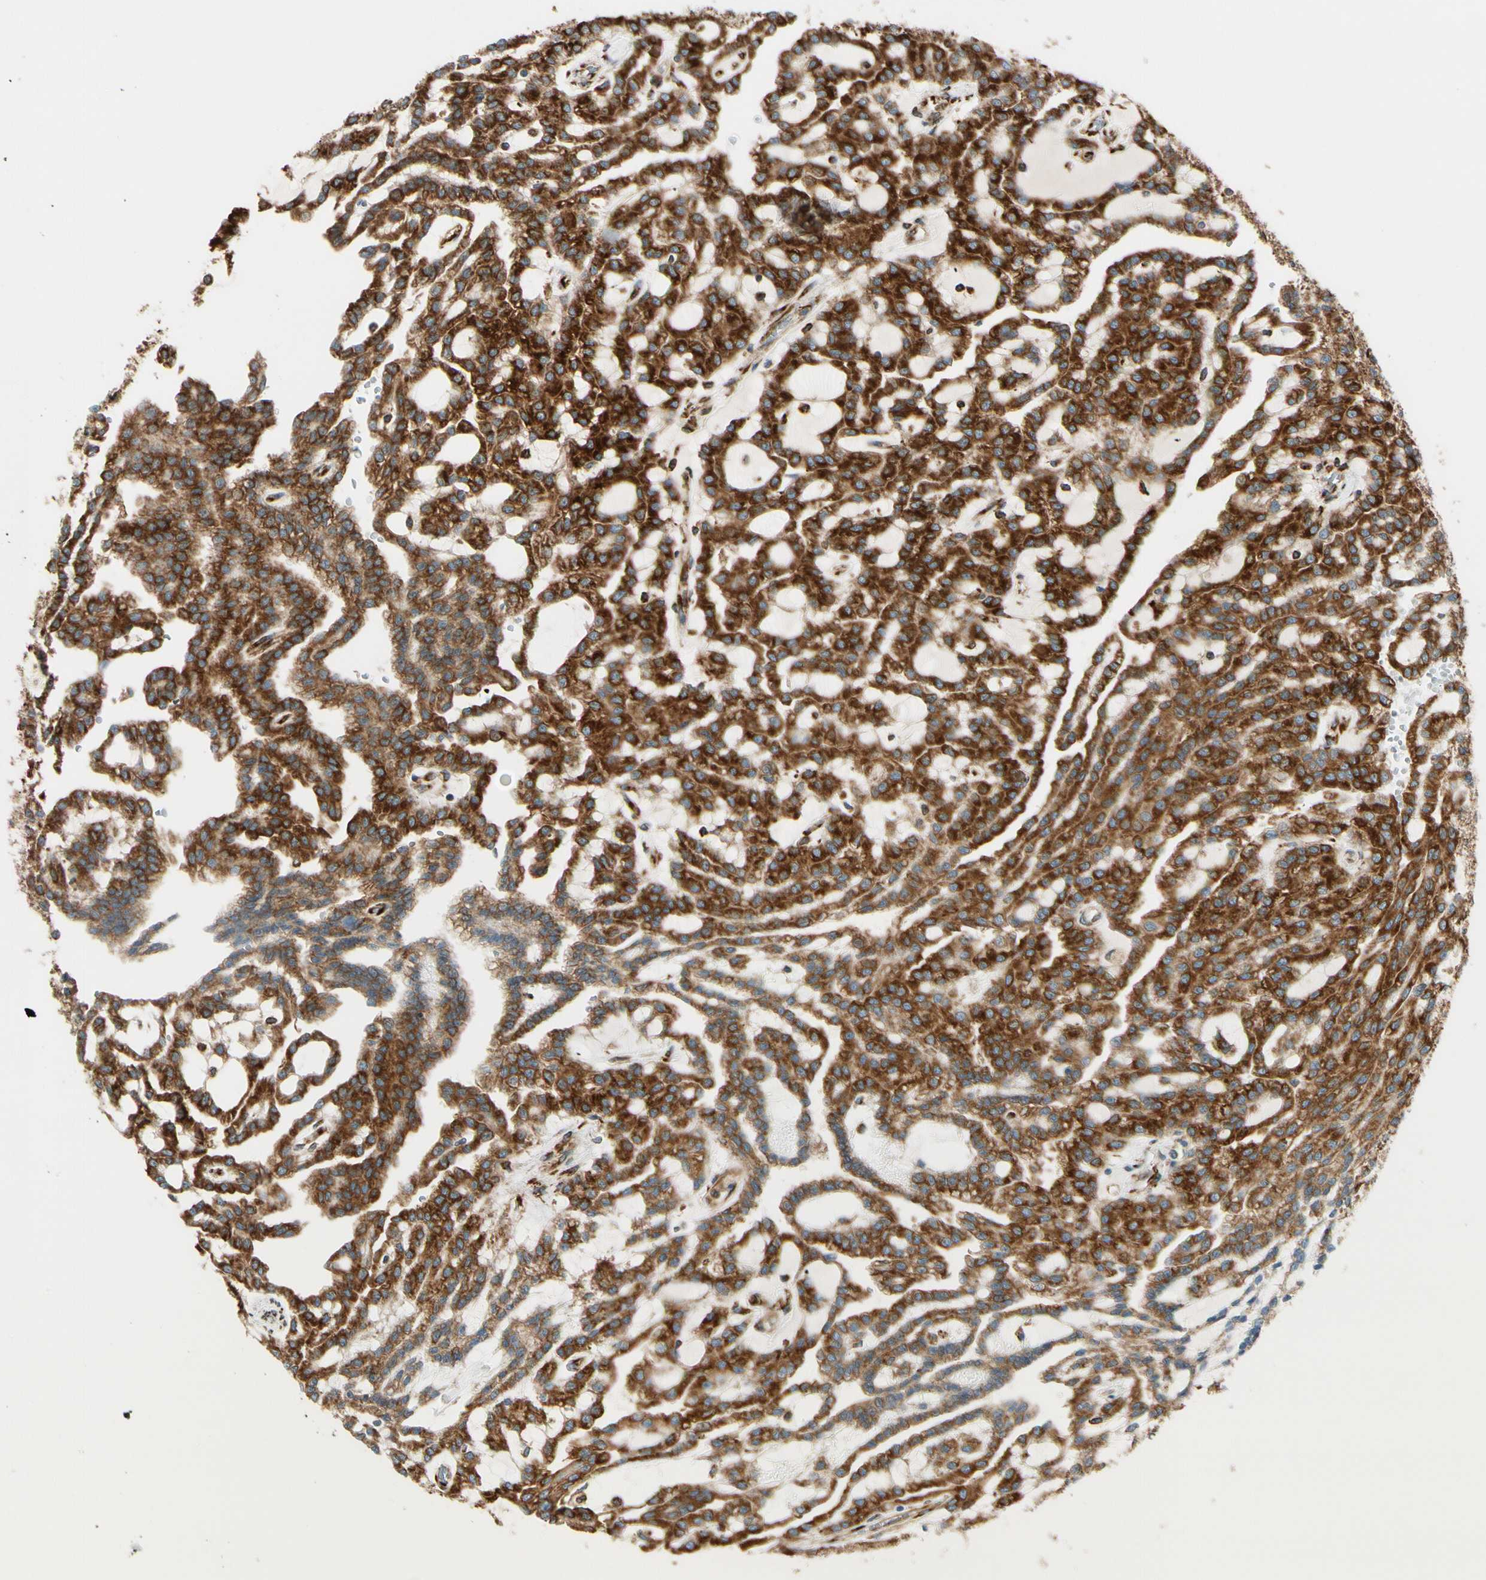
{"staining": {"intensity": "strong", "quantity": ">75%", "location": "cytoplasmic/membranous"}, "tissue": "renal cancer", "cell_type": "Tumor cells", "image_type": "cancer", "snomed": [{"axis": "morphology", "description": "Adenocarcinoma, NOS"}, {"axis": "topography", "description": "Kidney"}], "caption": "Protein staining of renal cancer (adenocarcinoma) tissue shows strong cytoplasmic/membranous expression in approximately >75% of tumor cells.", "gene": "RRBP1", "patient": {"sex": "male", "age": 63}}